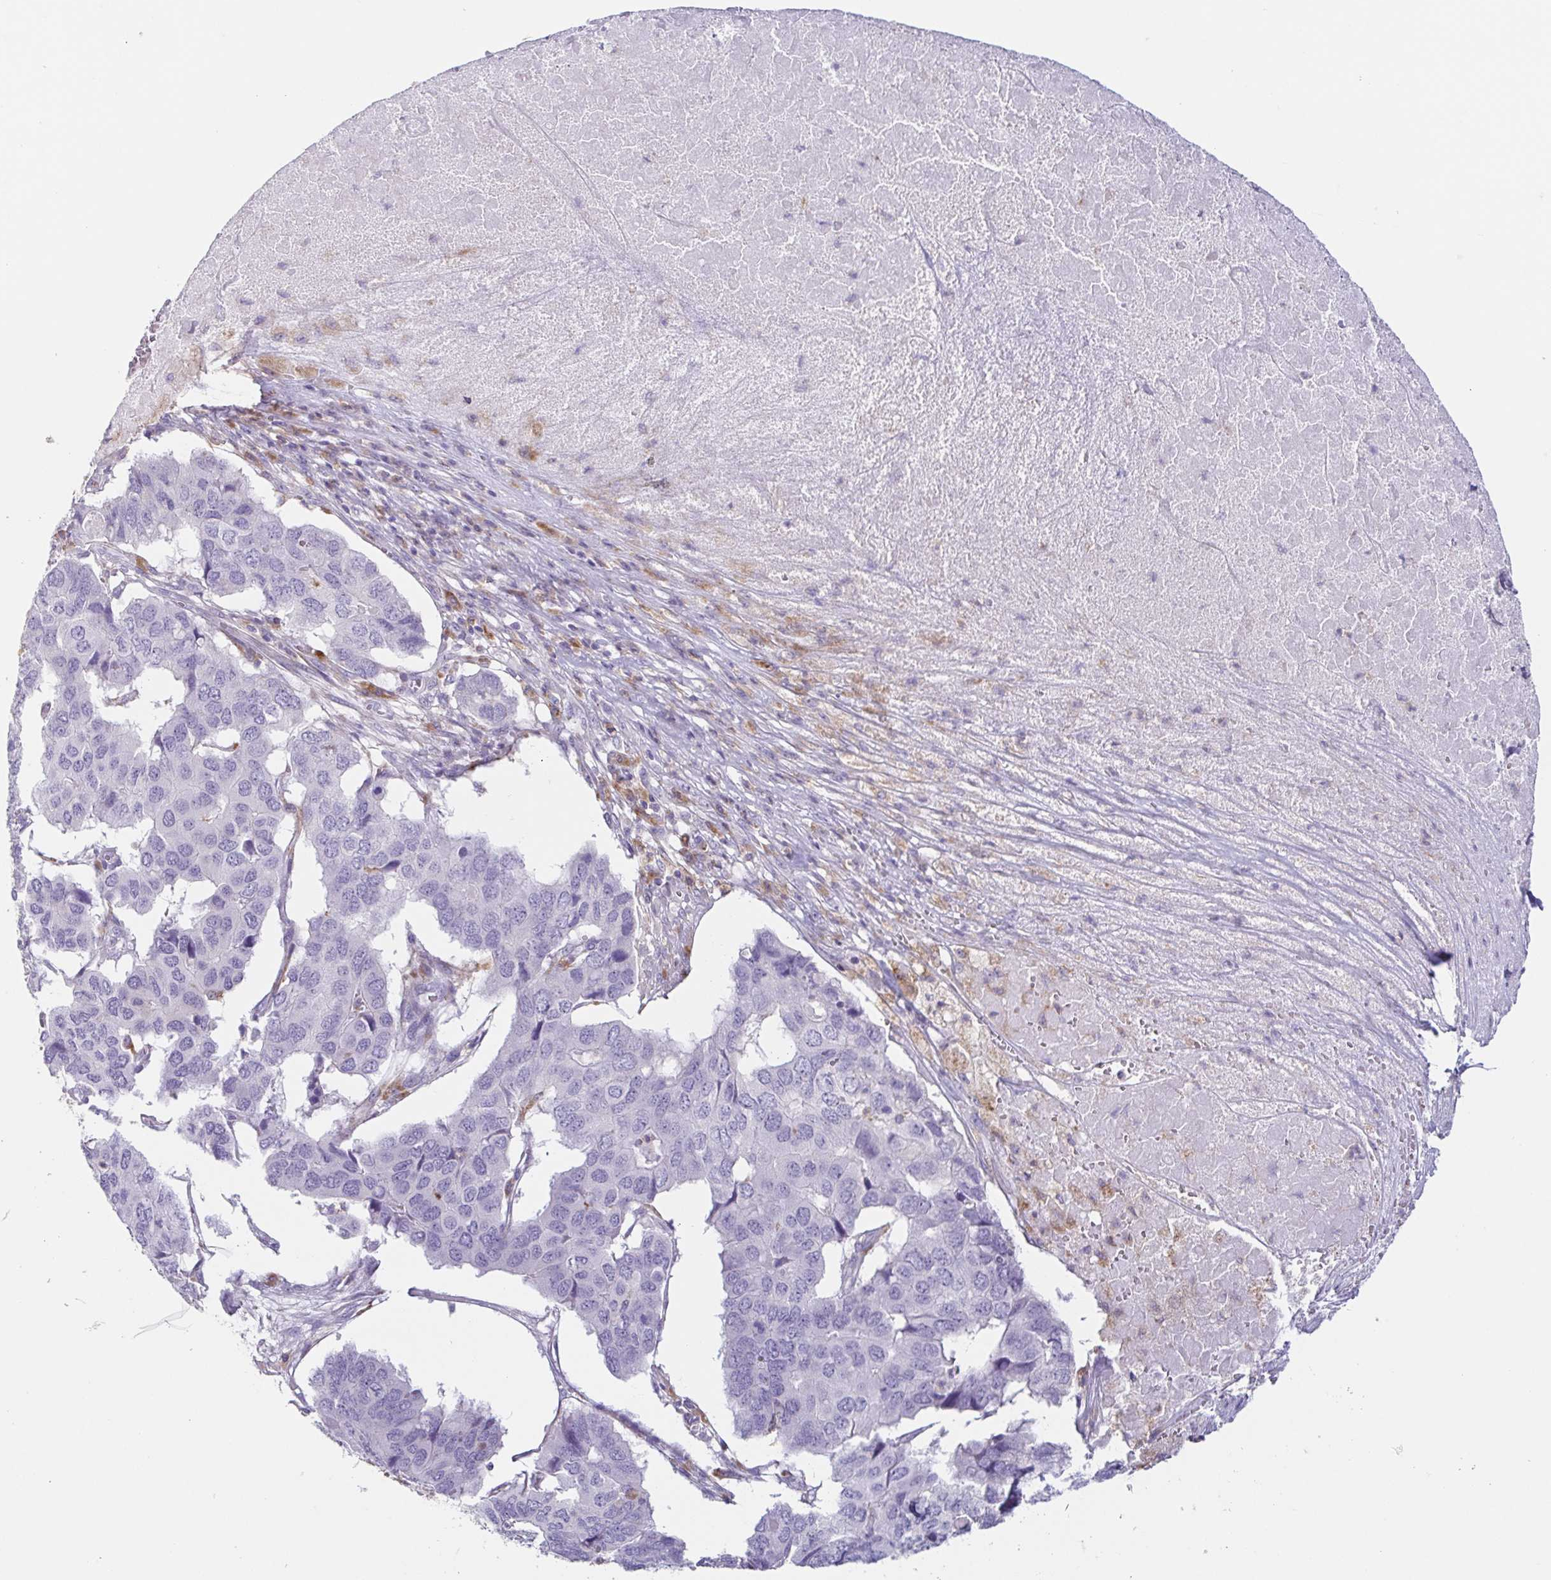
{"staining": {"intensity": "negative", "quantity": "none", "location": "none"}, "tissue": "pancreatic cancer", "cell_type": "Tumor cells", "image_type": "cancer", "snomed": [{"axis": "morphology", "description": "Adenocarcinoma, NOS"}, {"axis": "topography", "description": "Pancreas"}], "caption": "The IHC micrograph has no significant positivity in tumor cells of adenocarcinoma (pancreatic) tissue.", "gene": "ATP6V1G2", "patient": {"sex": "male", "age": 50}}